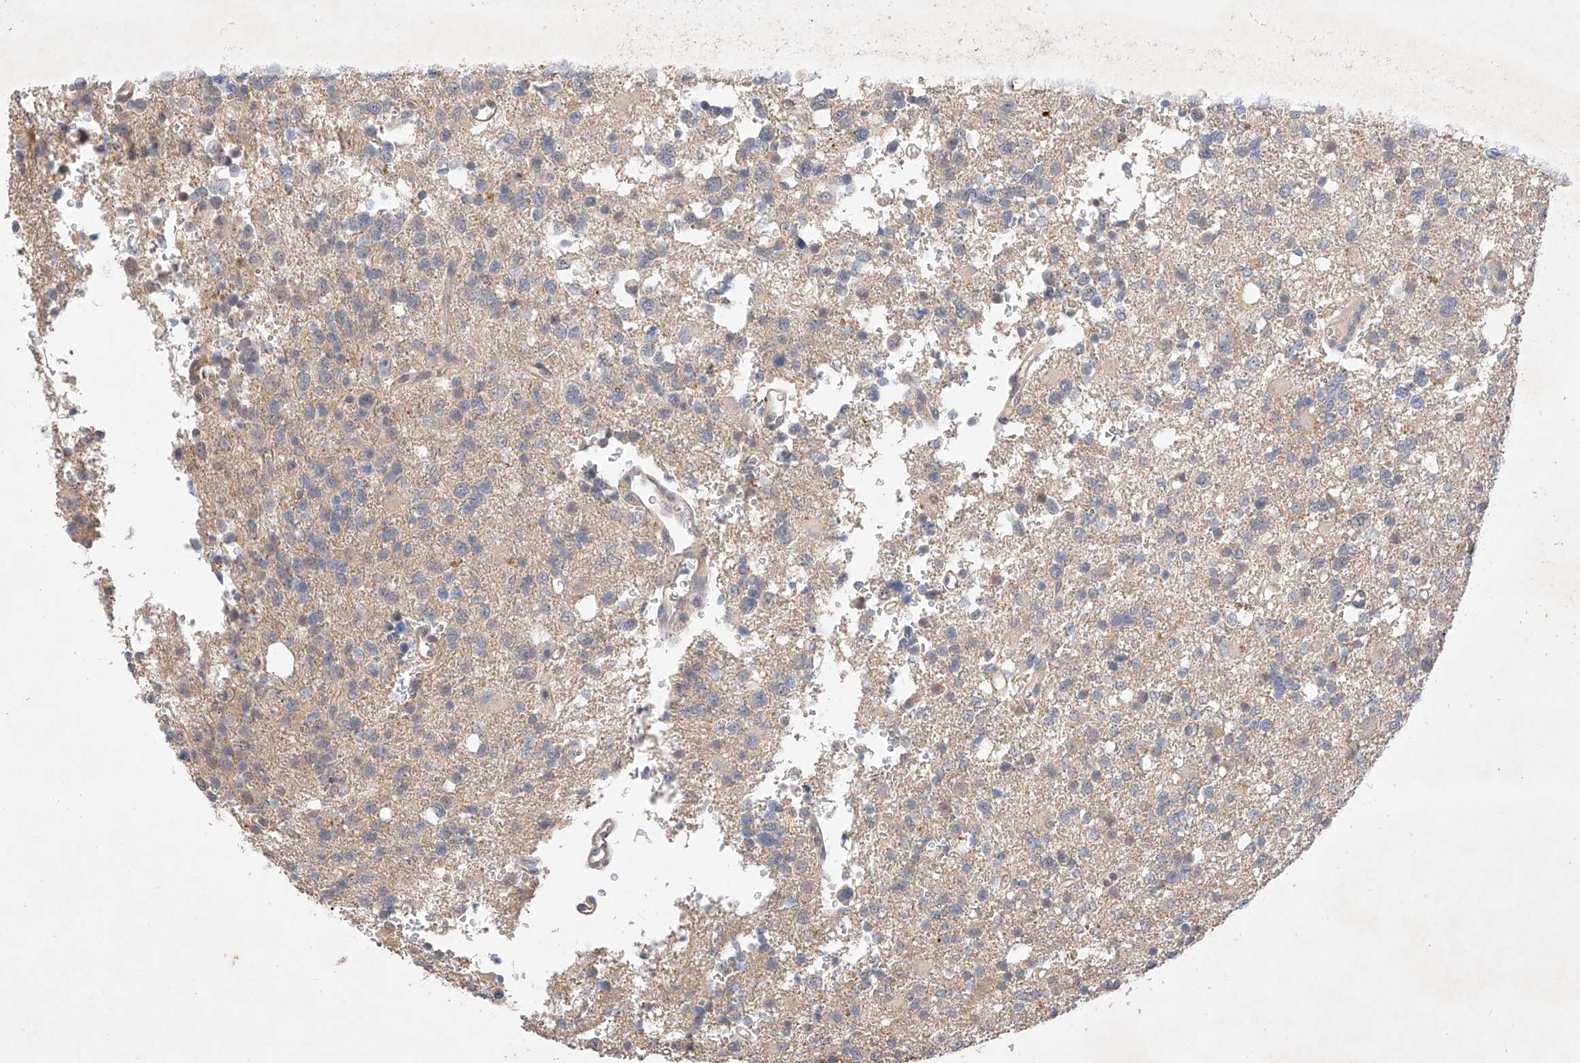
{"staining": {"intensity": "negative", "quantity": "none", "location": "none"}, "tissue": "glioma", "cell_type": "Tumor cells", "image_type": "cancer", "snomed": [{"axis": "morphology", "description": "Glioma, malignant, High grade"}, {"axis": "topography", "description": "Brain"}], "caption": "A high-resolution photomicrograph shows immunohistochemistry (IHC) staining of glioma, which demonstrates no significant staining in tumor cells.", "gene": "IL22RA2", "patient": {"sex": "female", "age": 62}}